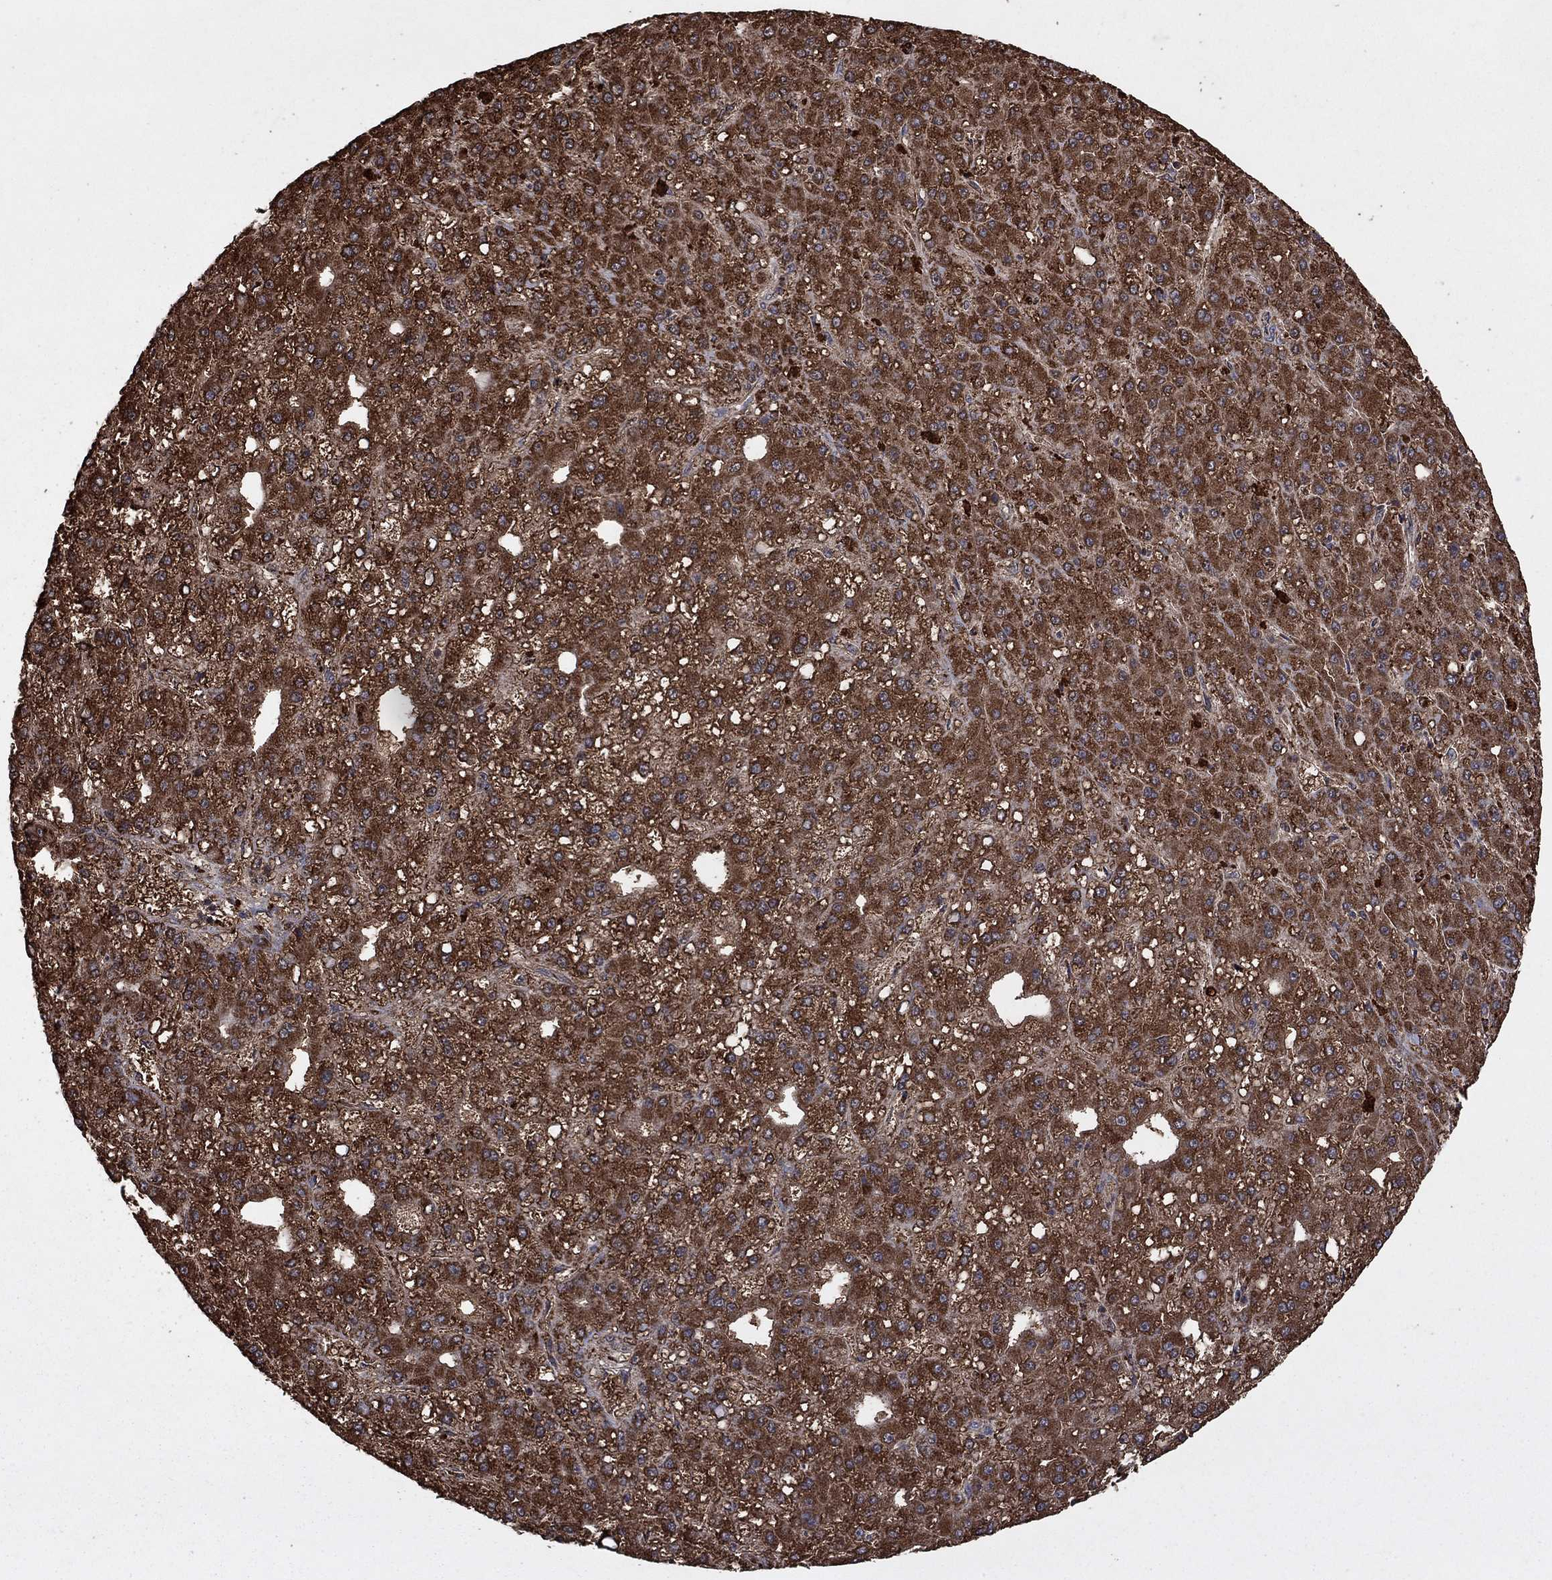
{"staining": {"intensity": "strong", "quantity": "25%-75%", "location": "cytoplasmic/membranous"}, "tissue": "liver cancer", "cell_type": "Tumor cells", "image_type": "cancer", "snomed": [{"axis": "morphology", "description": "Carcinoma, Hepatocellular, NOS"}, {"axis": "topography", "description": "Liver"}], "caption": "An image showing strong cytoplasmic/membranous positivity in approximately 25%-75% of tumor cells in liver hepatocellular carcinoma, as visualized by brown immunohistochemical staining.", "gene": "DPH1", "patient": {"sex": "male", "age": 67}}